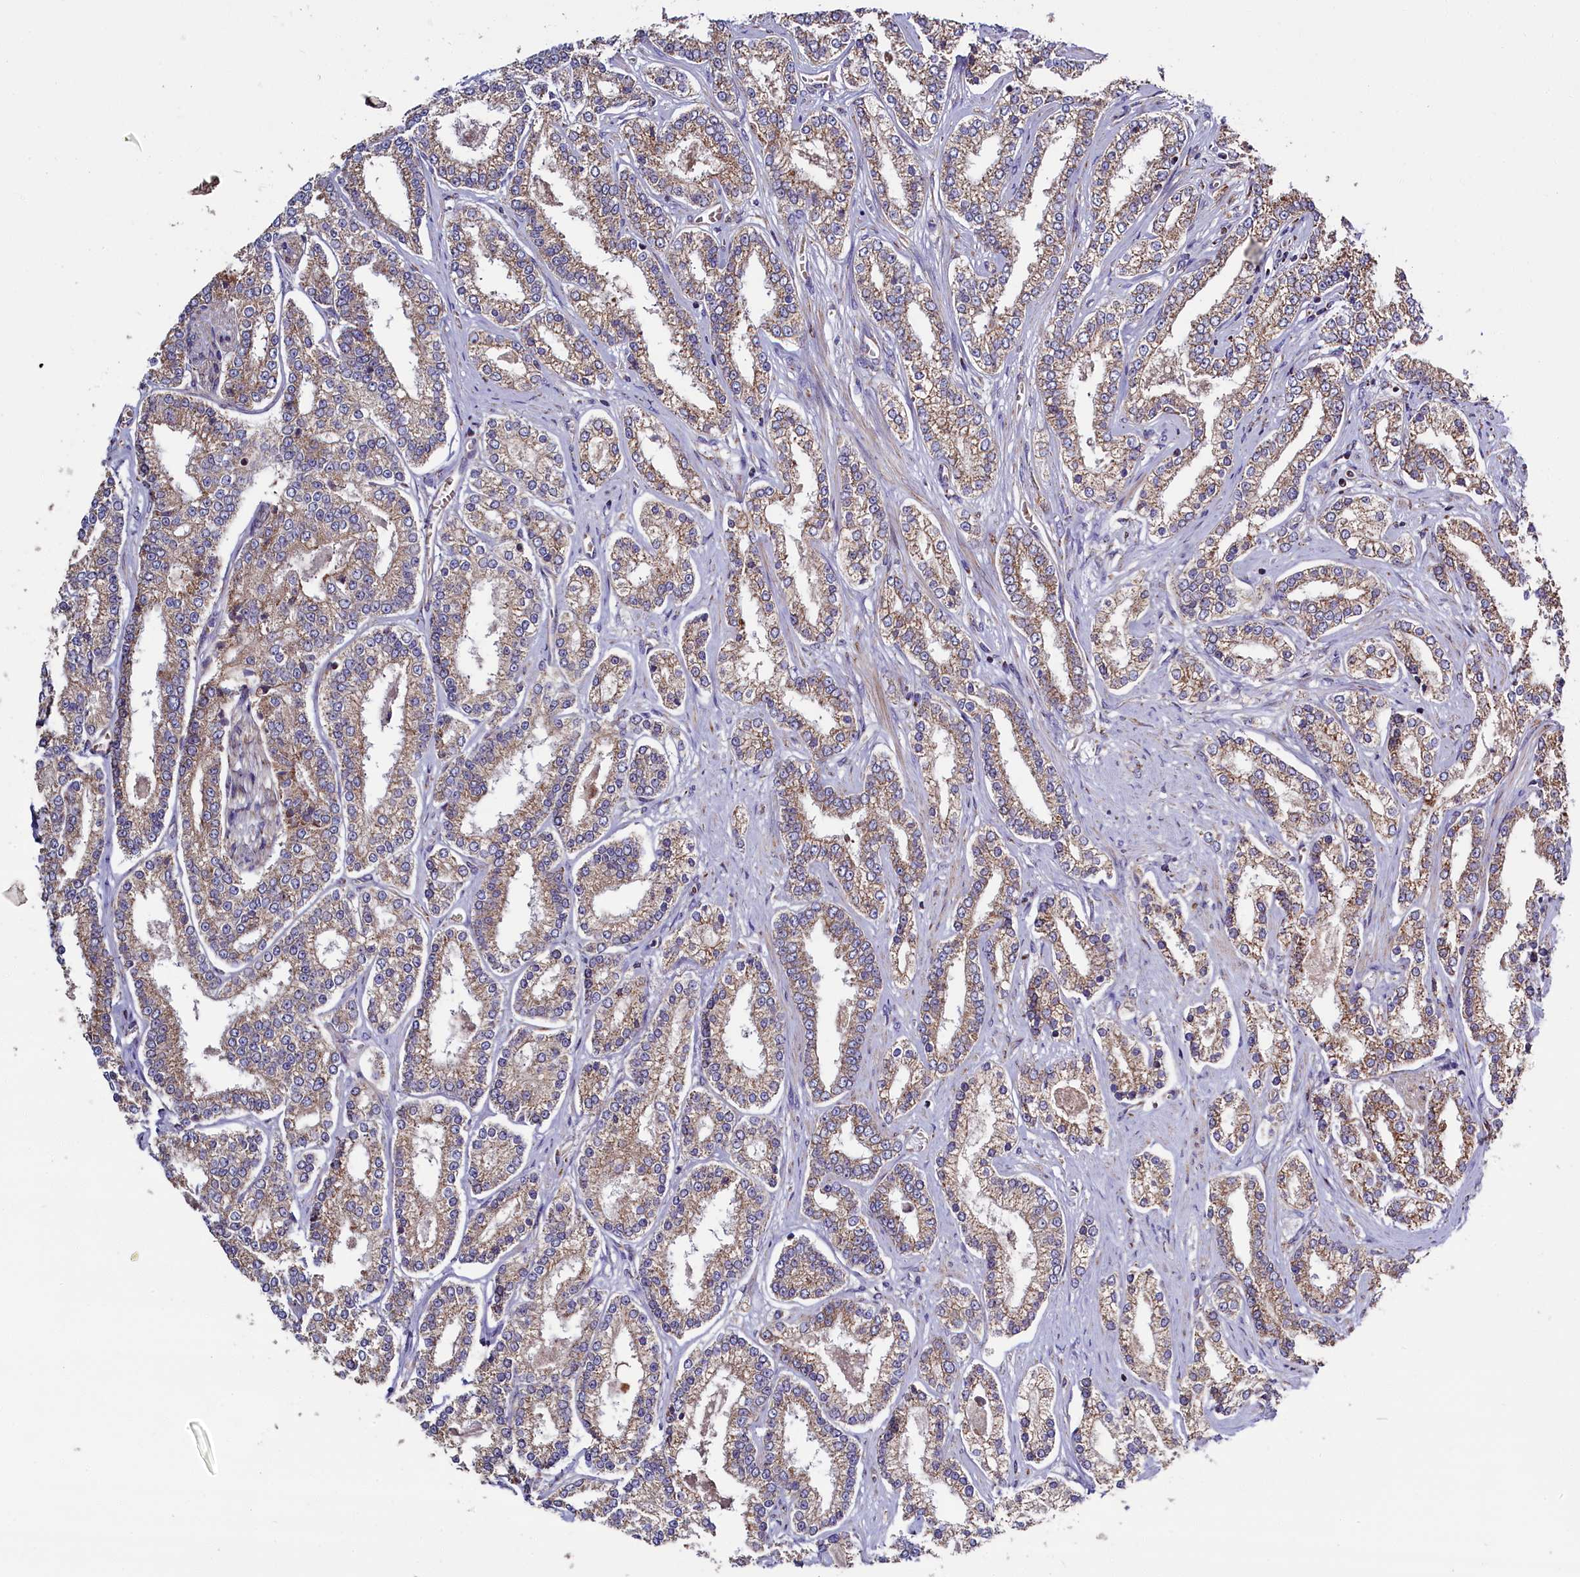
{"staining": {"intensity": "weak", "quantity": ">75%", "location": "cytoplasmic/membranous"}, "tissue": "prostate cancer", "cell_type": "Tumor cells", "image_type": "cancer", "snomed": [{"axis": "morphology", "description": "Normal tissue, NOS"}, {"axis": "morphology", "description": "Adenocarcinoma, High grade"}, {"axis": "topography", "description": "Prostate"}], "caption": "Human adenocarcinoma (high-grade) (prostate) stained with a protein marker reveals weak staining in tumor cells.", "gene": "ZSWIM1", "patient": {"sex": "male", "age": 83}}